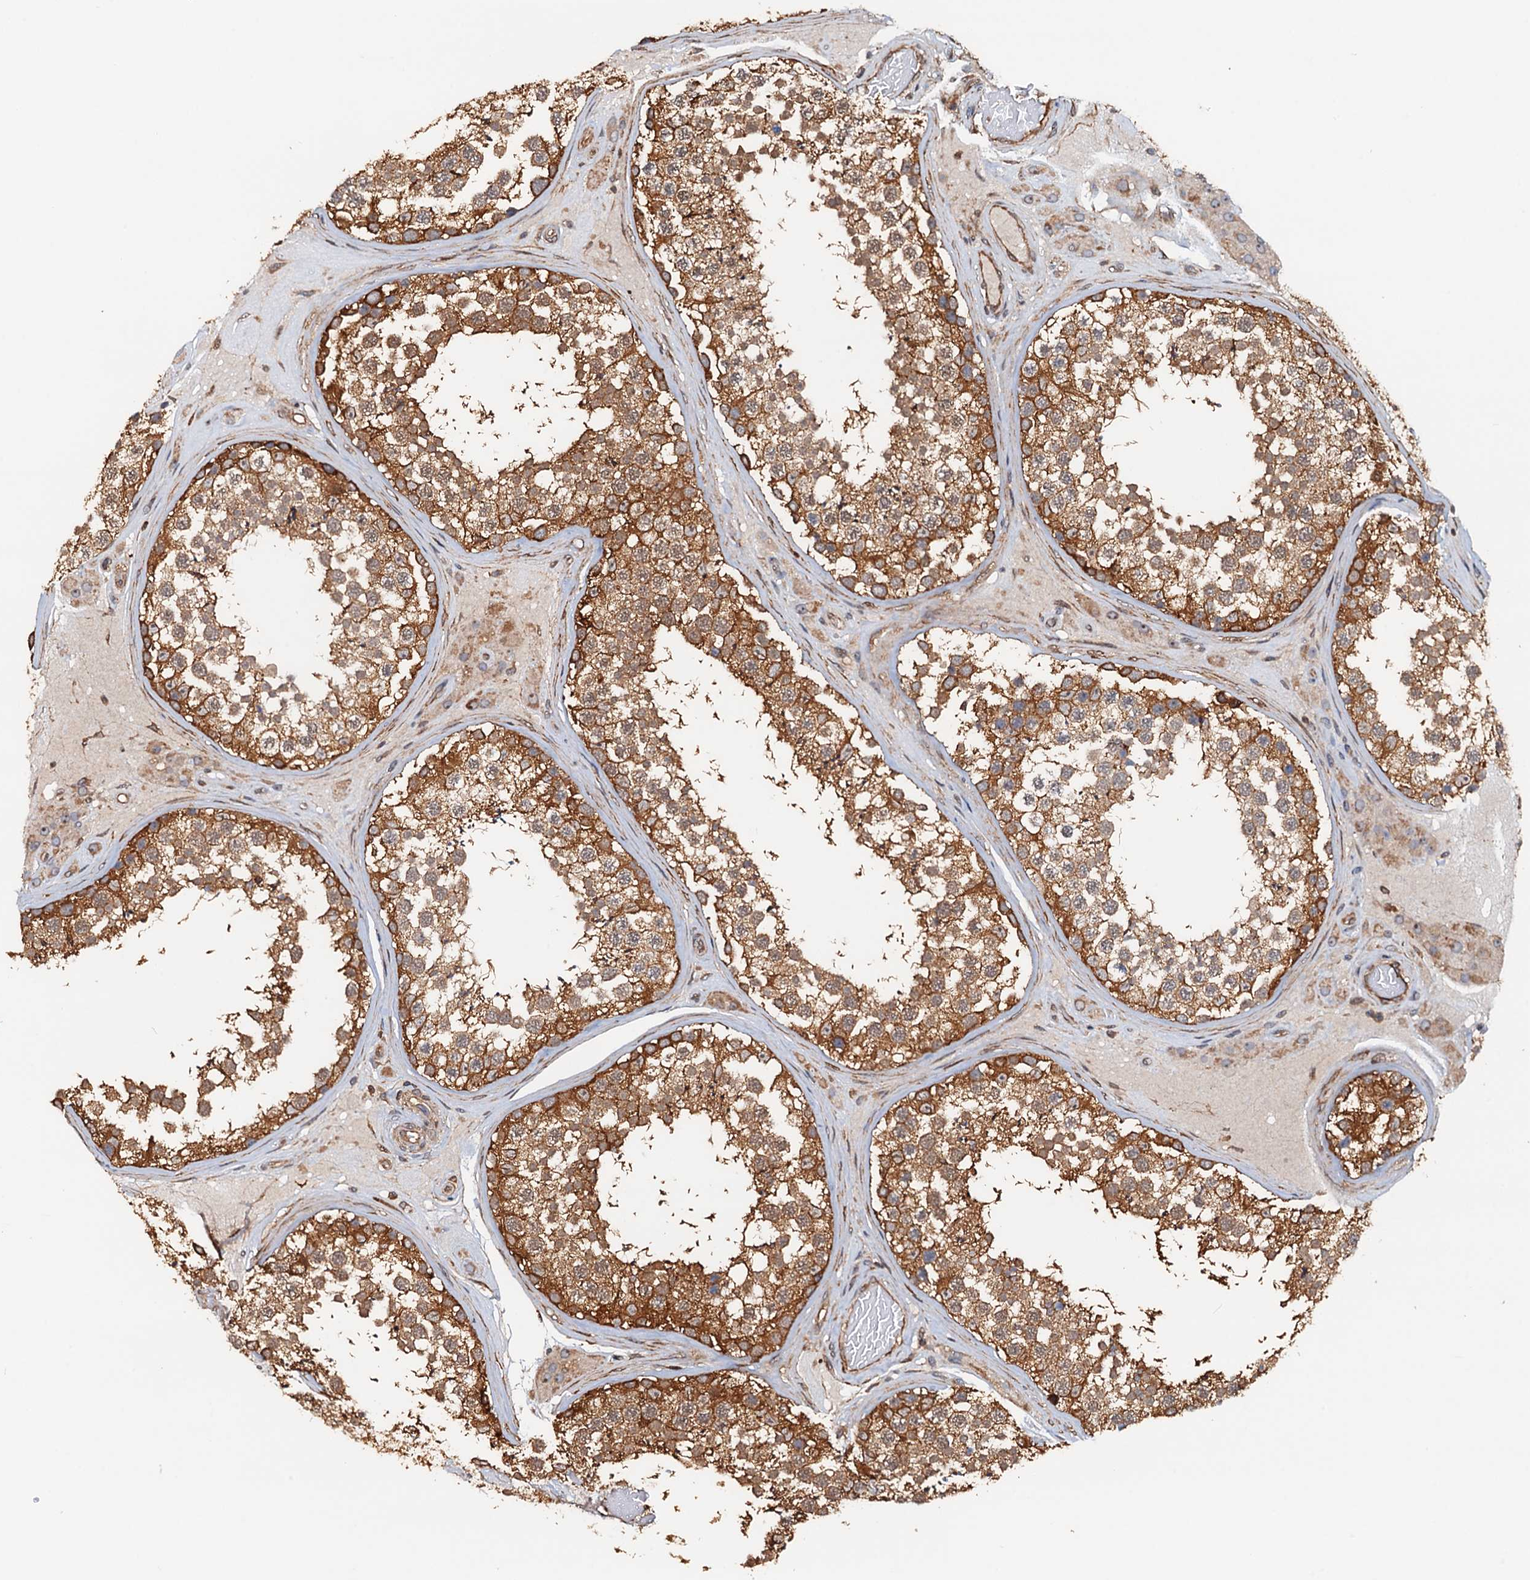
{"staining": {"intensity": "strong", "quantity": ">75%", "location": "cytoplasmic/membranous"}, "tissue": "testis", "cell_type": "Cells in seminiferous ducts", "image_type": "normal", "snomed": [{"axis": "morphology", "description": "Normal tissue, NOS"}, {"axis": "topography", "description": "Testis"}], "caption": "Testis stained with immunohistochemistry (IHC) reveals strong cytoplasmic/membranous staining in approximately >75% of cells in seminiferous ducts. The staining is performed using DAB brown chromogen to label protein expression. The nuclei are counter-stained blue using hematoxylin.", "gene": "USP6NL", "patient": {"sex": "male", "age": 46}}